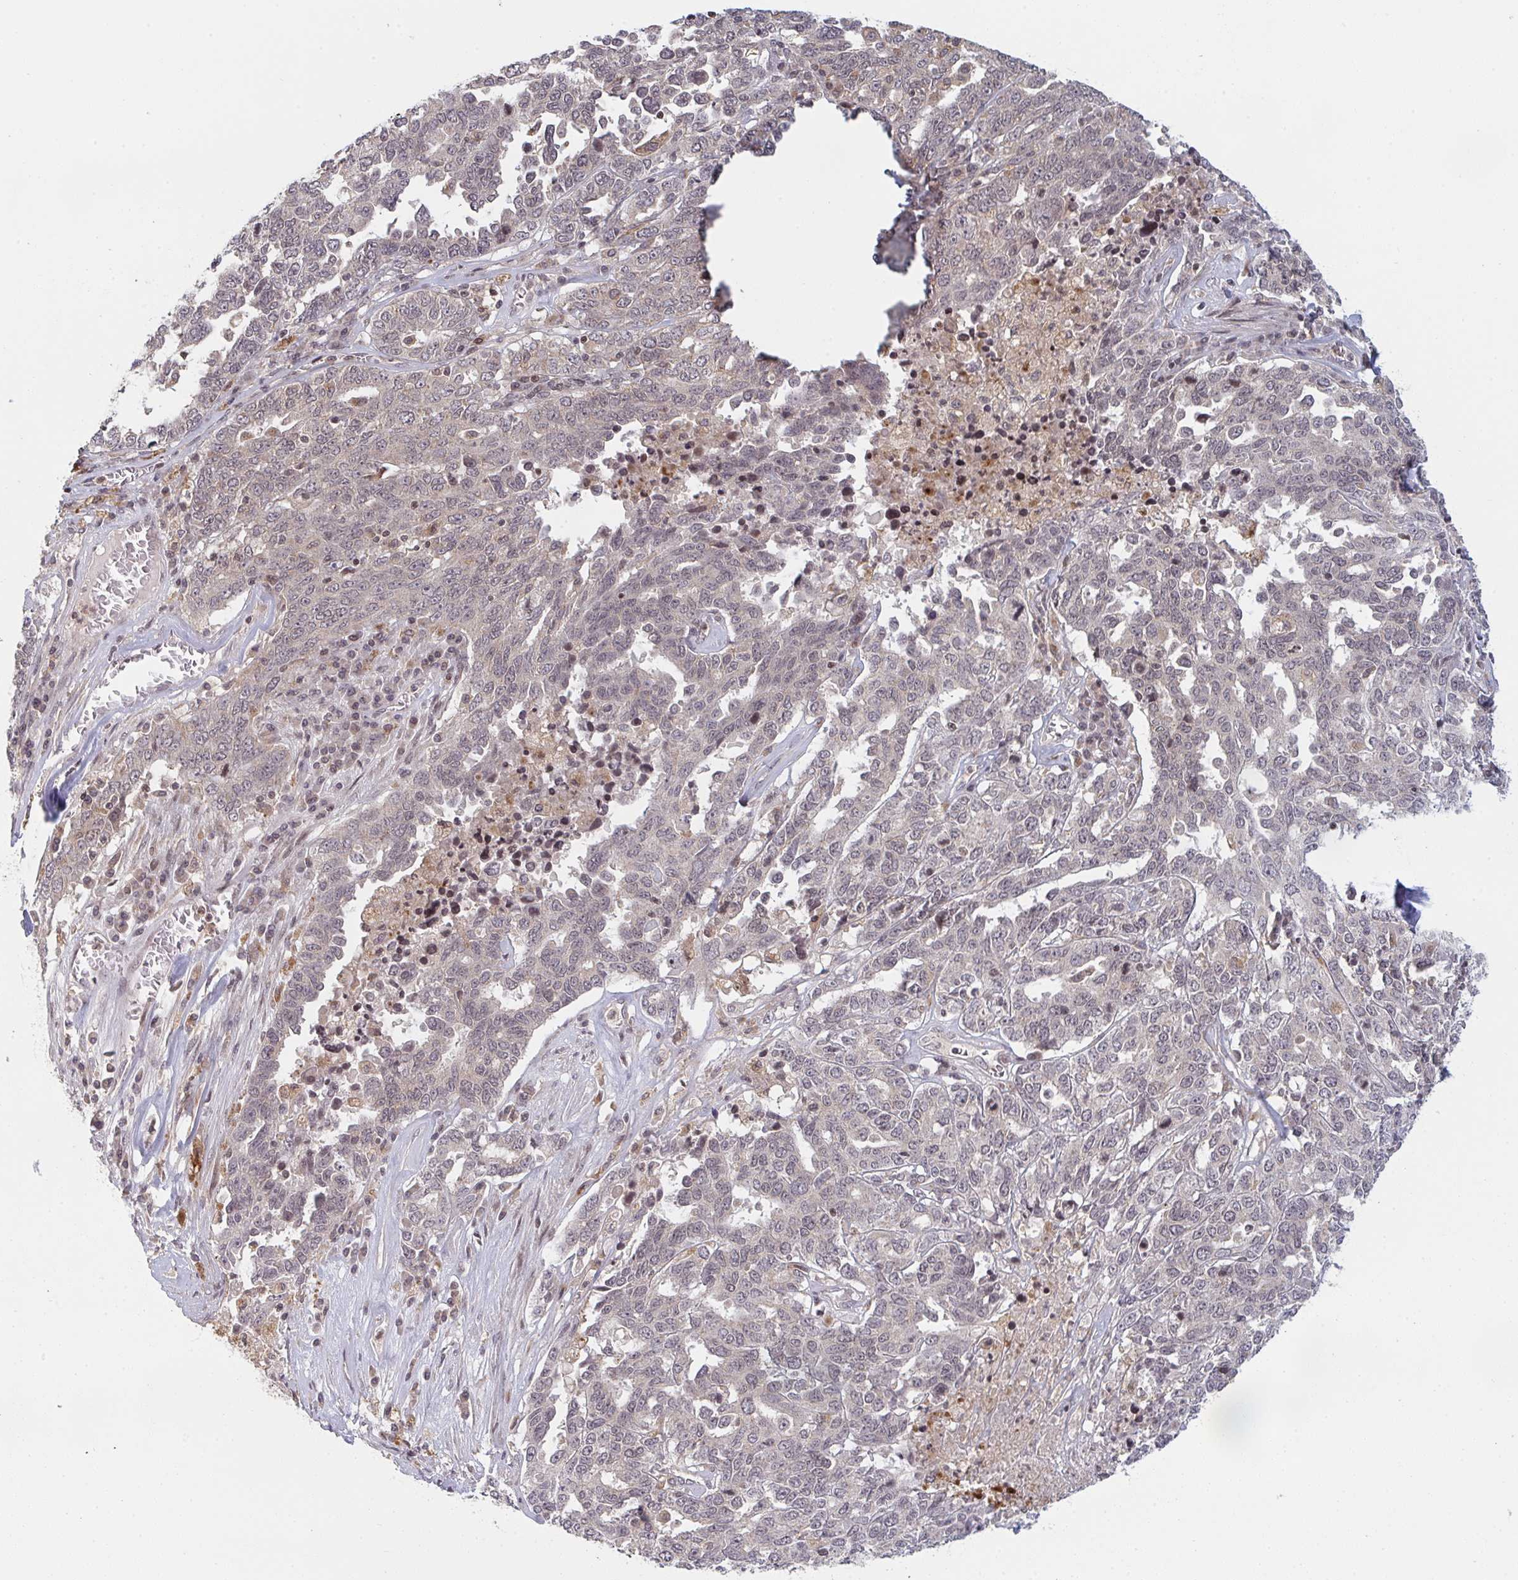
{"staining": {"intensity": "weak", "quantity": "<25%", "location": "nuclear"}, "tissue": "ovarian cancer", "cell_type": "Tumor cells", "image_type": "cancer", "snomed": [{"axis": "morphology", "description": "Carcinoma, endometroid"}, {"axis": "topography", "description": "Ovary"}], "caption": "This is a image of IHC staining of ovarian cancer, which shows no positivity in tumor cells.", "gene": "DCST1", "patient": {"sex": "female", "age": 62}}